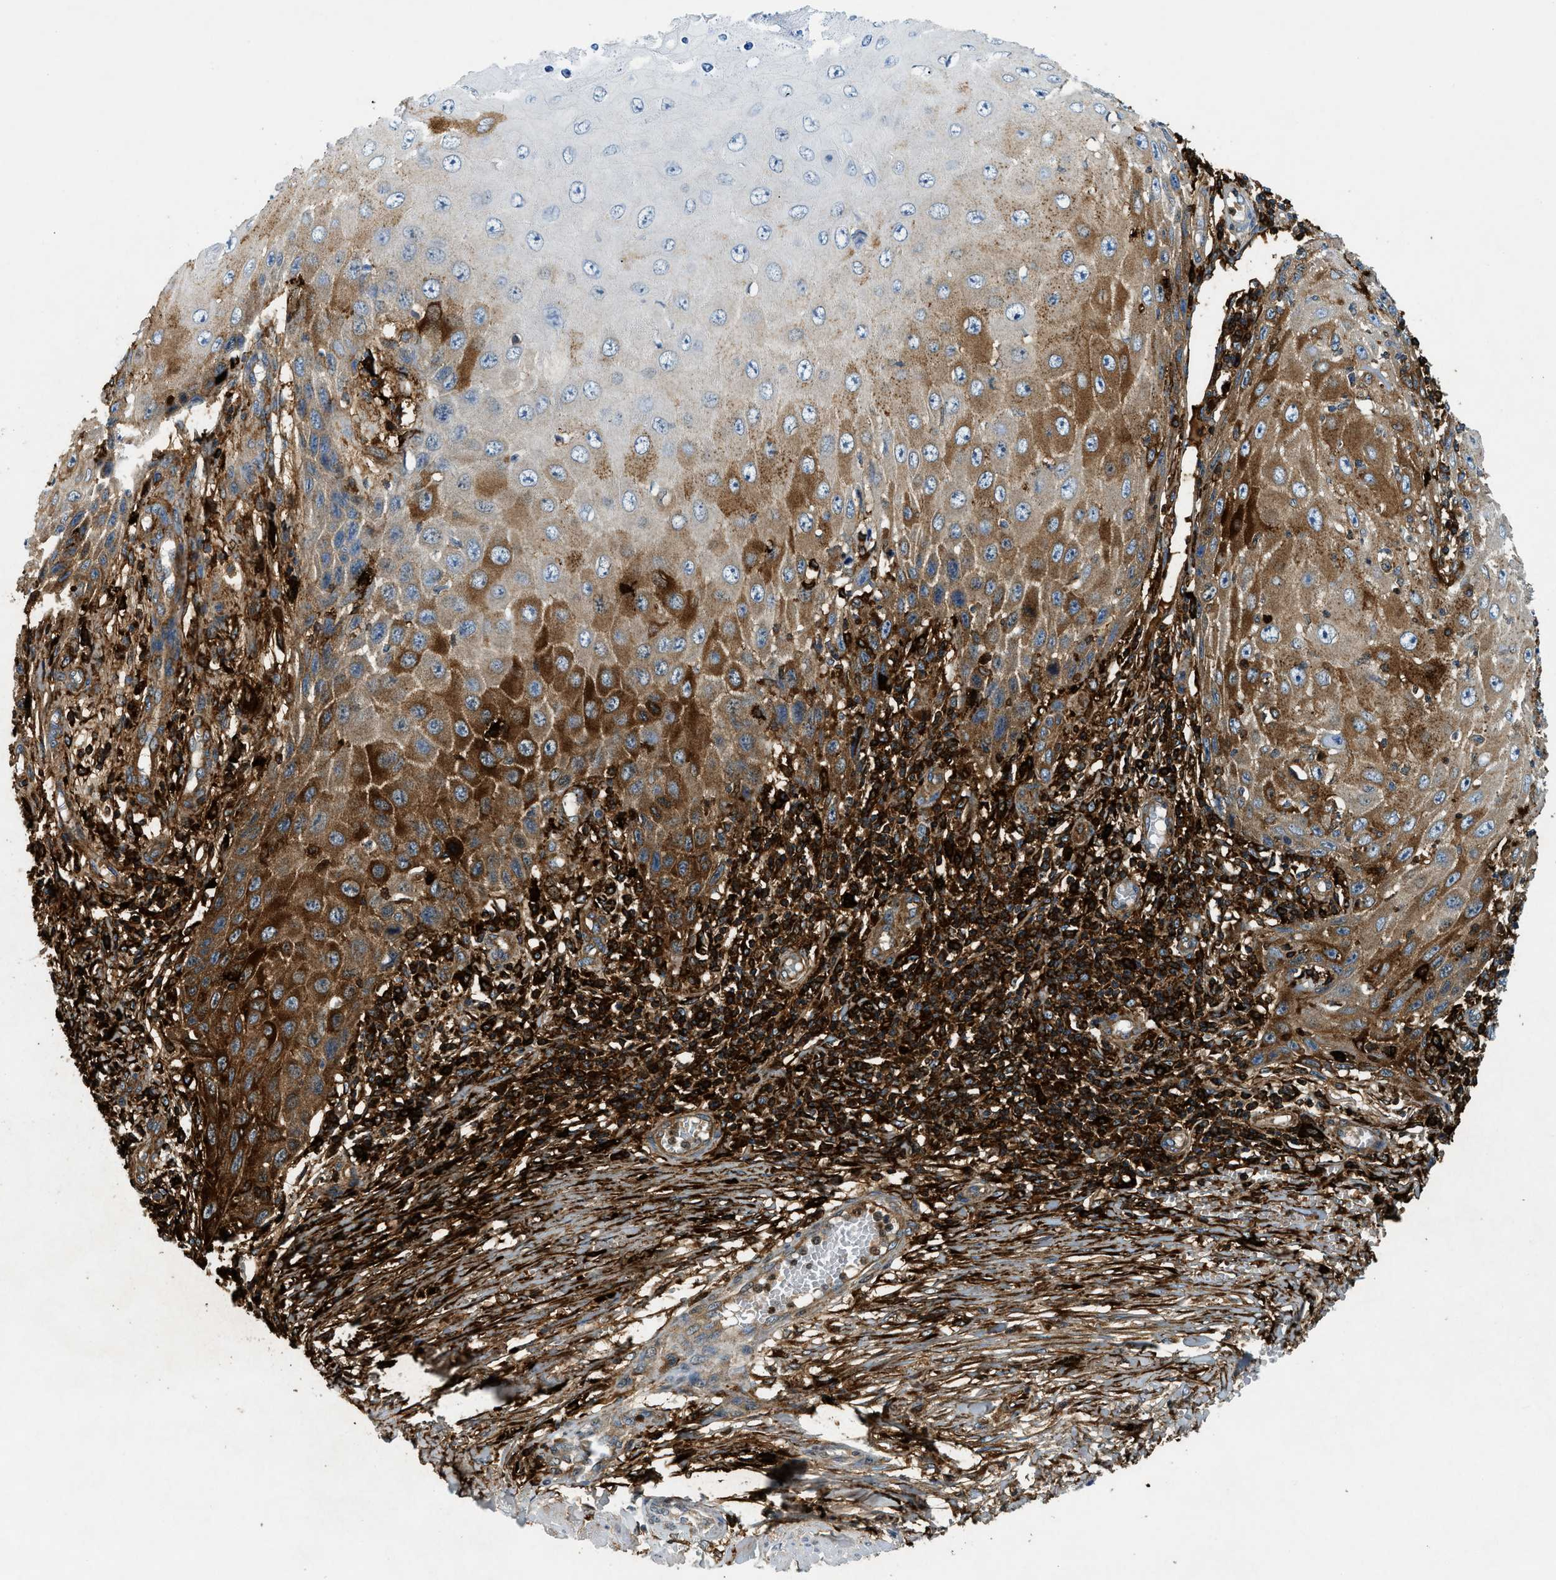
{"staining": {"intensity": "strong", "quantity": "<25%", "location": "cytoplasmic/membranous"}, "tissue": "skin cancer", "cell_type": "Tumor cells", "image_type": "cancer", "snomed": [{"axis": "morphology", "description": "Squamous cell carcinoma, NOS"}, {"axis": "topography", "description": "Skin"}], "caption": "Human skin squamous cell carcinoma stained with a brown dye demonstrates strong cytoplasmic/membranous positive staining in about <25% of tumor cells.", "gene": "TPSAB1", "patient": {"sex": "female", "age": 73}}